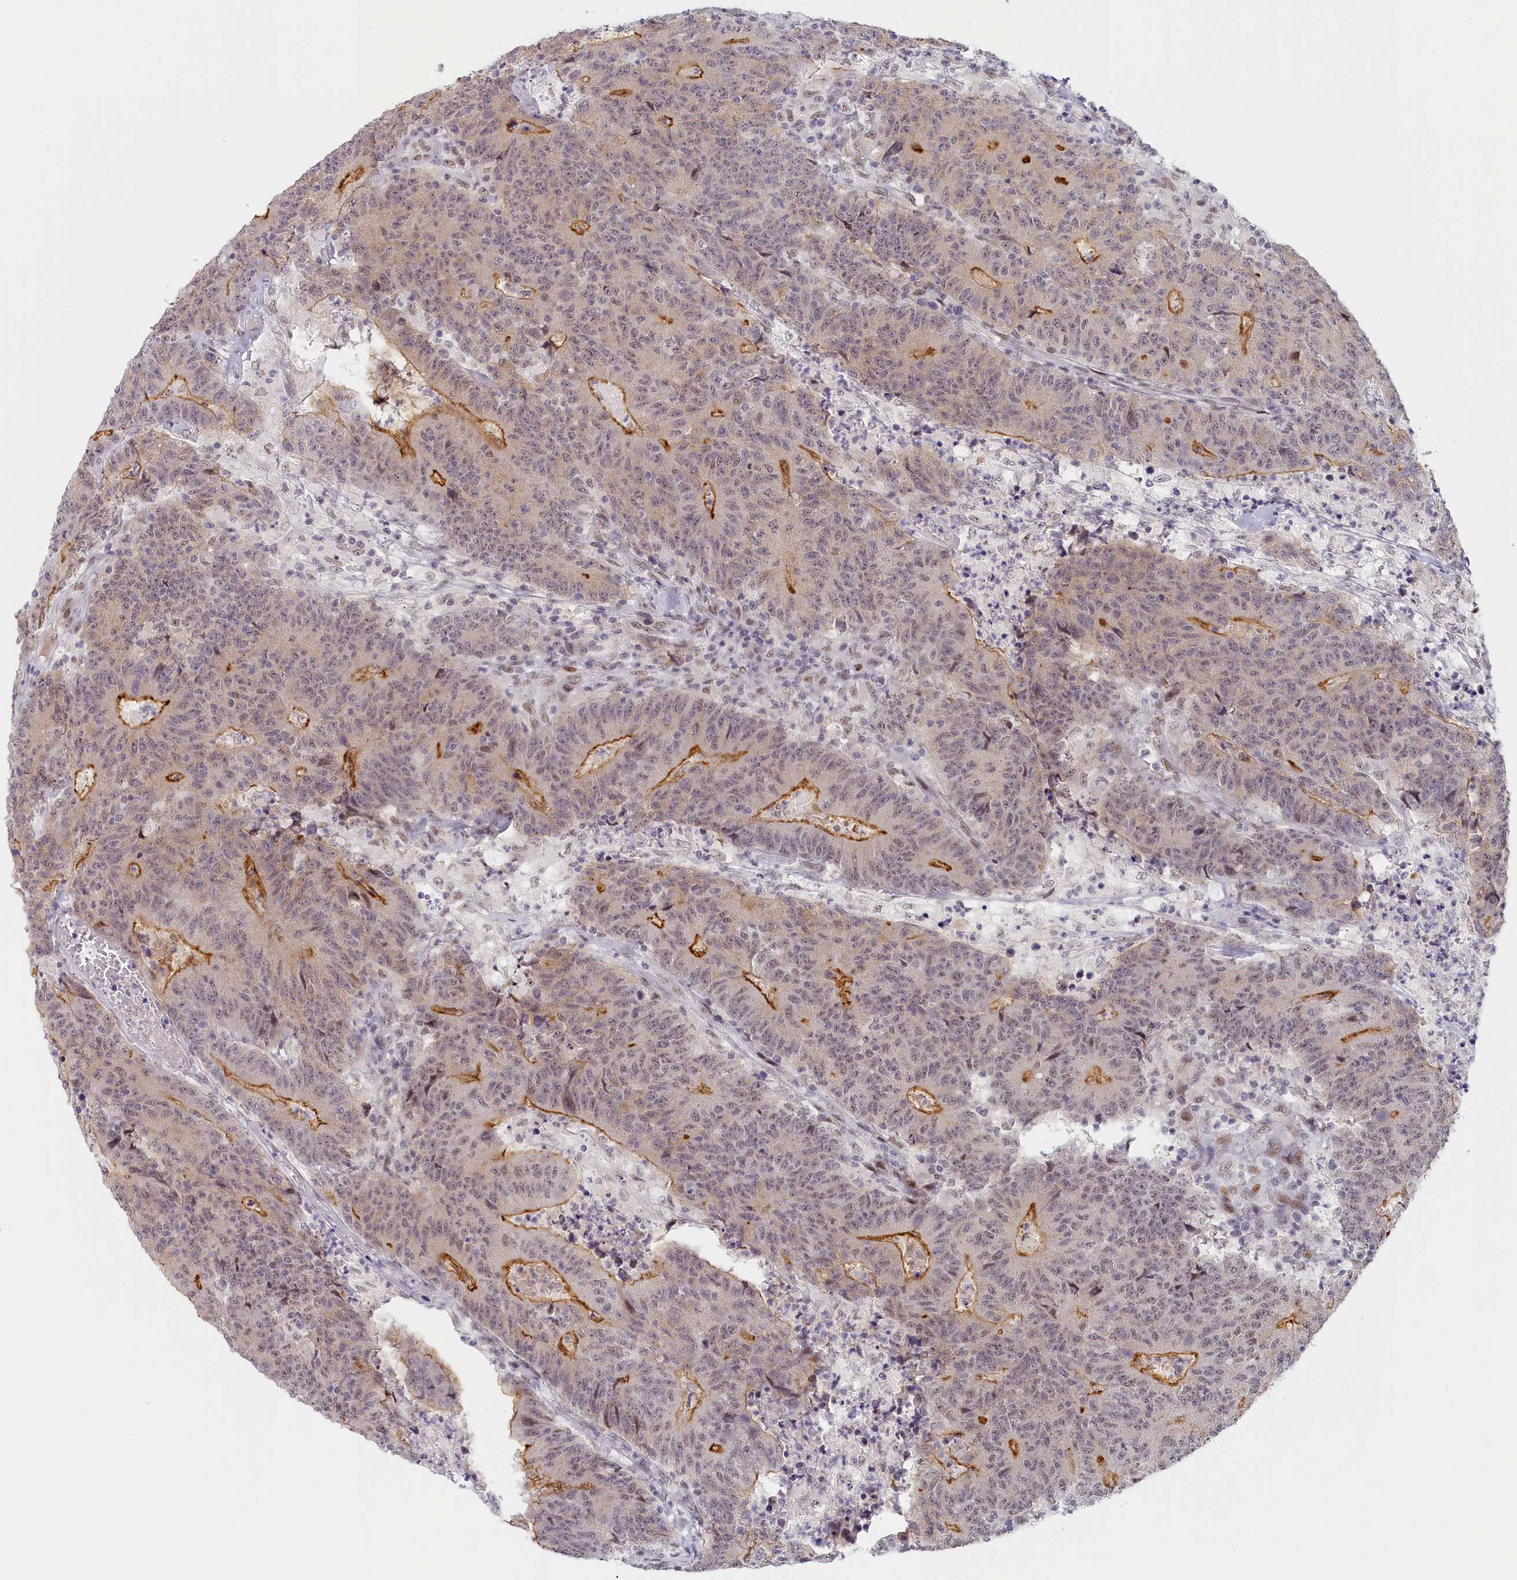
{"staining": {"intensity": "strong", "quantity": "<25%", "location": "cytoplasmic/membranous,nuclear"}, "tissue": "colorectal cancer", "cell_type": "Tumor cells", "image_type": "cancer", "snomed": [{"axis": "morphology", "description": "Adenocarcinoma, NOS"}, {"axis": "topography", "description": "Colon"}], "caption": "An immunohistochemistry photomicrograph of tumor tissue is shown. Protein staining in brown labels strong cytoplasmic/membranous and nuclear positivity in colorectal cancer within tumor cells.", "gene": "SEC31B", "patient": {"sex": "female", "age": 75}}